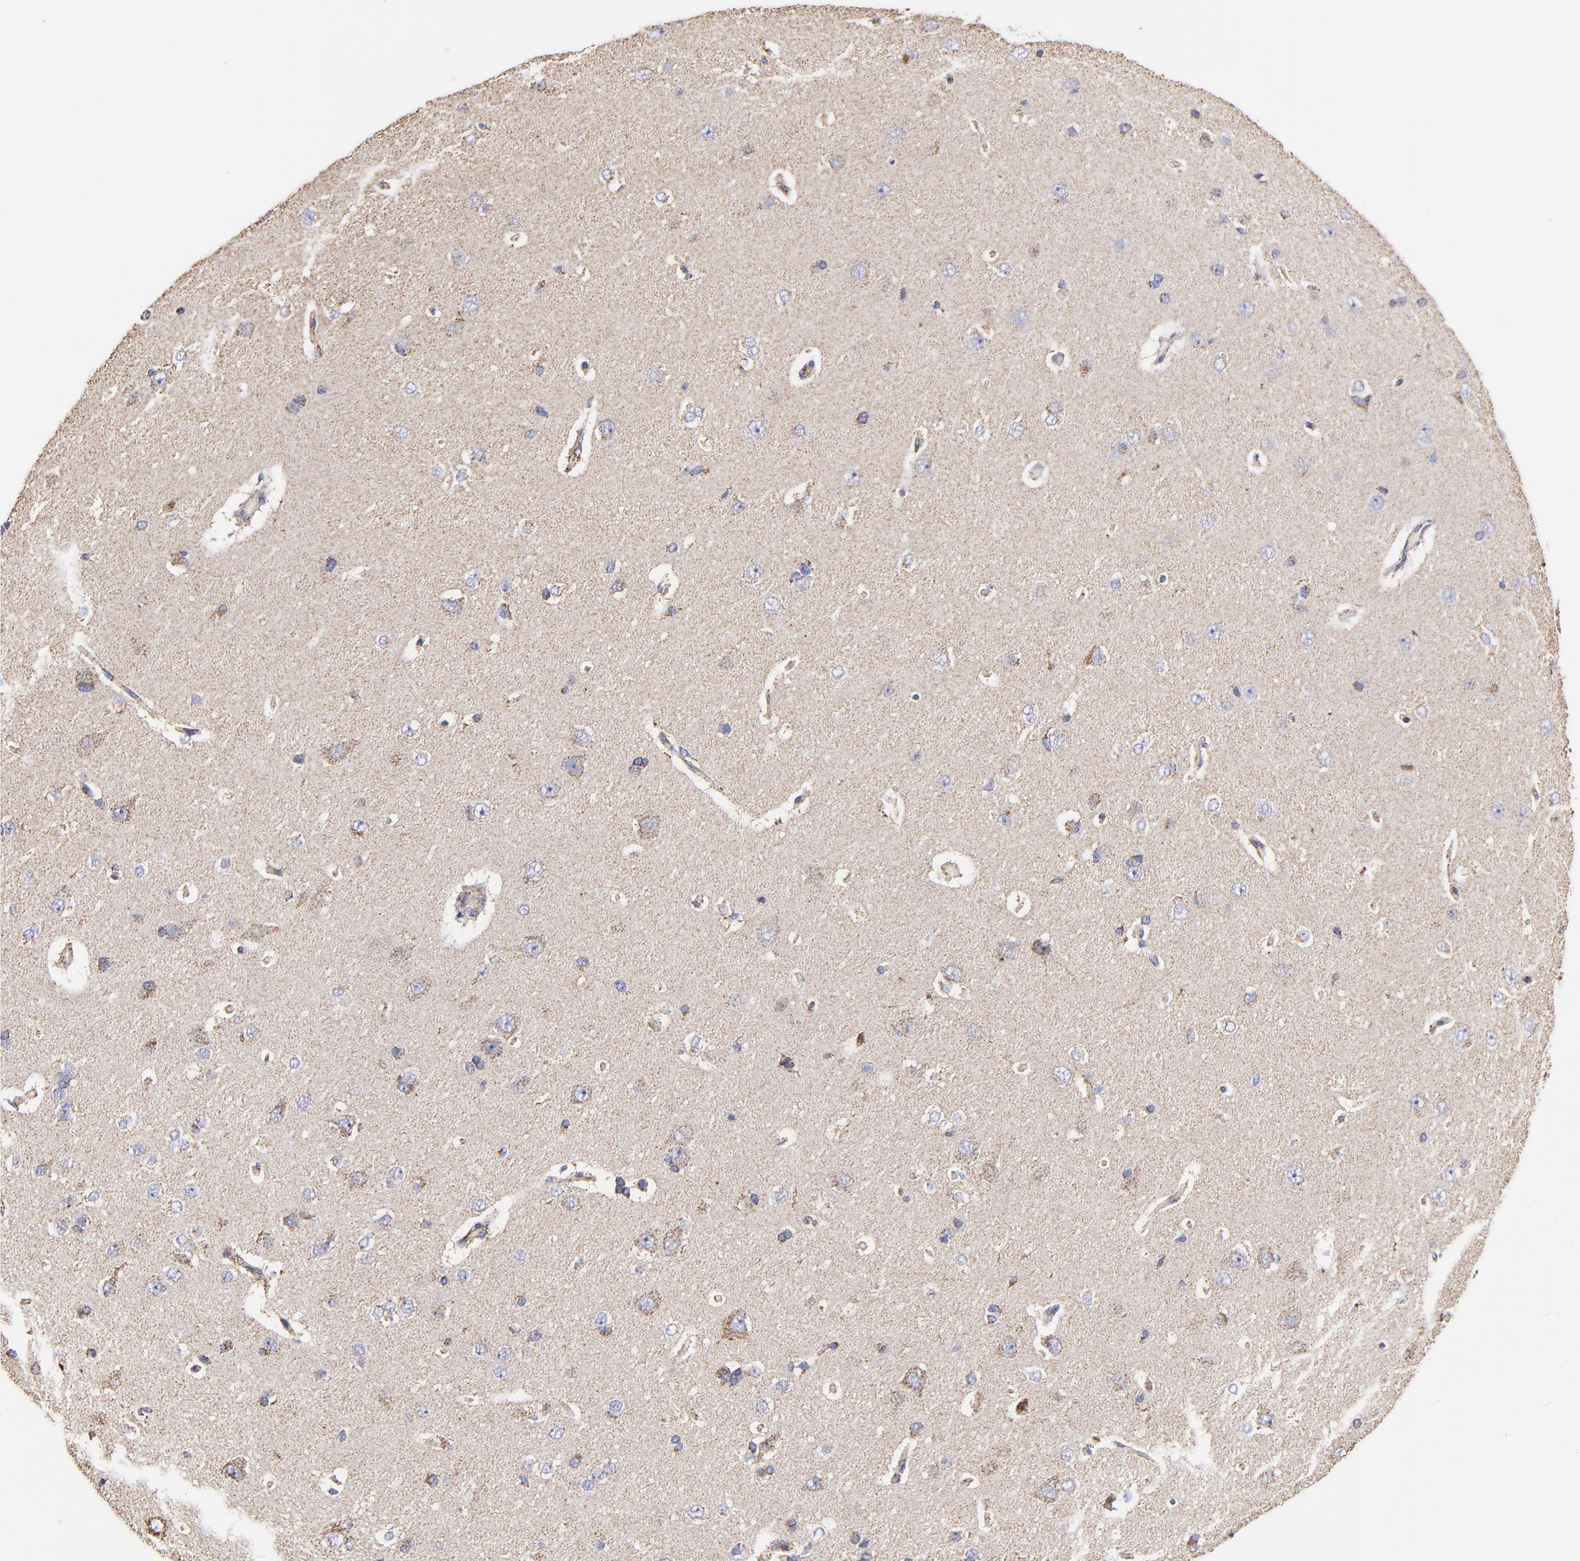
{"staining": {"intensity": "moderate", "quantity": ">75%", "location": "cytoplasmic/membranous"}, "tissue": "cerebral cortex", "cell_type": "Endothelial cells", "image_type": "normal", "snomed": [{"axis": "morphology", "description": "Normal tissue, NOS"}, {"axis": "topography", "description": "Cerebral cortex"}], "caption": "This photomicrograph displays immunohistochemistry staining of unremarkable cerebral cortex, with medium moderate cytoplasmic/membranous positivity in approximately >75% of endothelial cells.", "gene": "PHB1", "patient": {"sex": "female", "age": 45}}